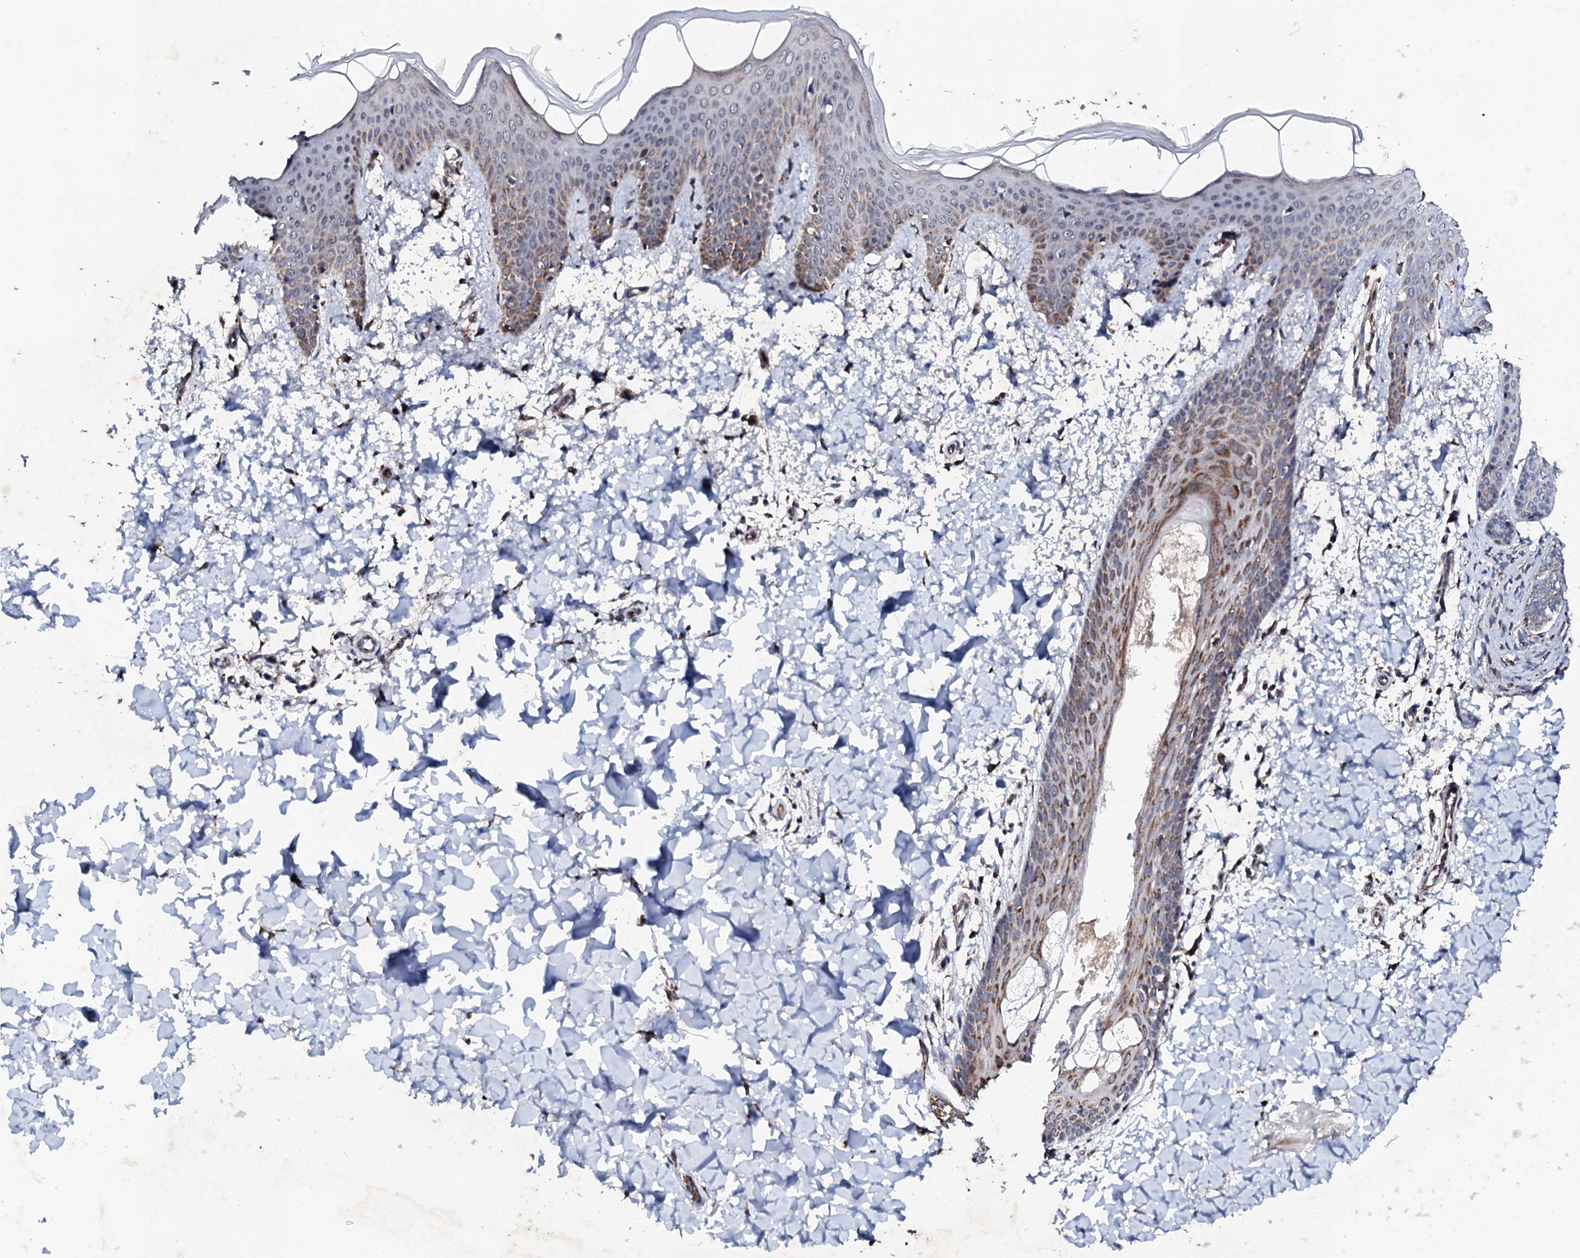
{"staining": {"intensity": "strong", "quantity": "25%-75%", "location": "cytoplasmic/membranous"}, "tissue": "skin", "cell_type": "Fibroblasts", "image_type": "normal", "snomed": [{"axis": "morphology", "description": "Normal tissue, NOS"}, {"axis": "topography", "description": "Skin"}], "caption": "Protein expression analysis of benign skin exhibits strong cytoplasmic/membranous positivity in about 25%-75% of fibroblasts. Ihc stains the protein of interest in brown and the nuclei are stained blue.", "gene": "MTIF3", "patient": {"sex": "male", "age": 36}}